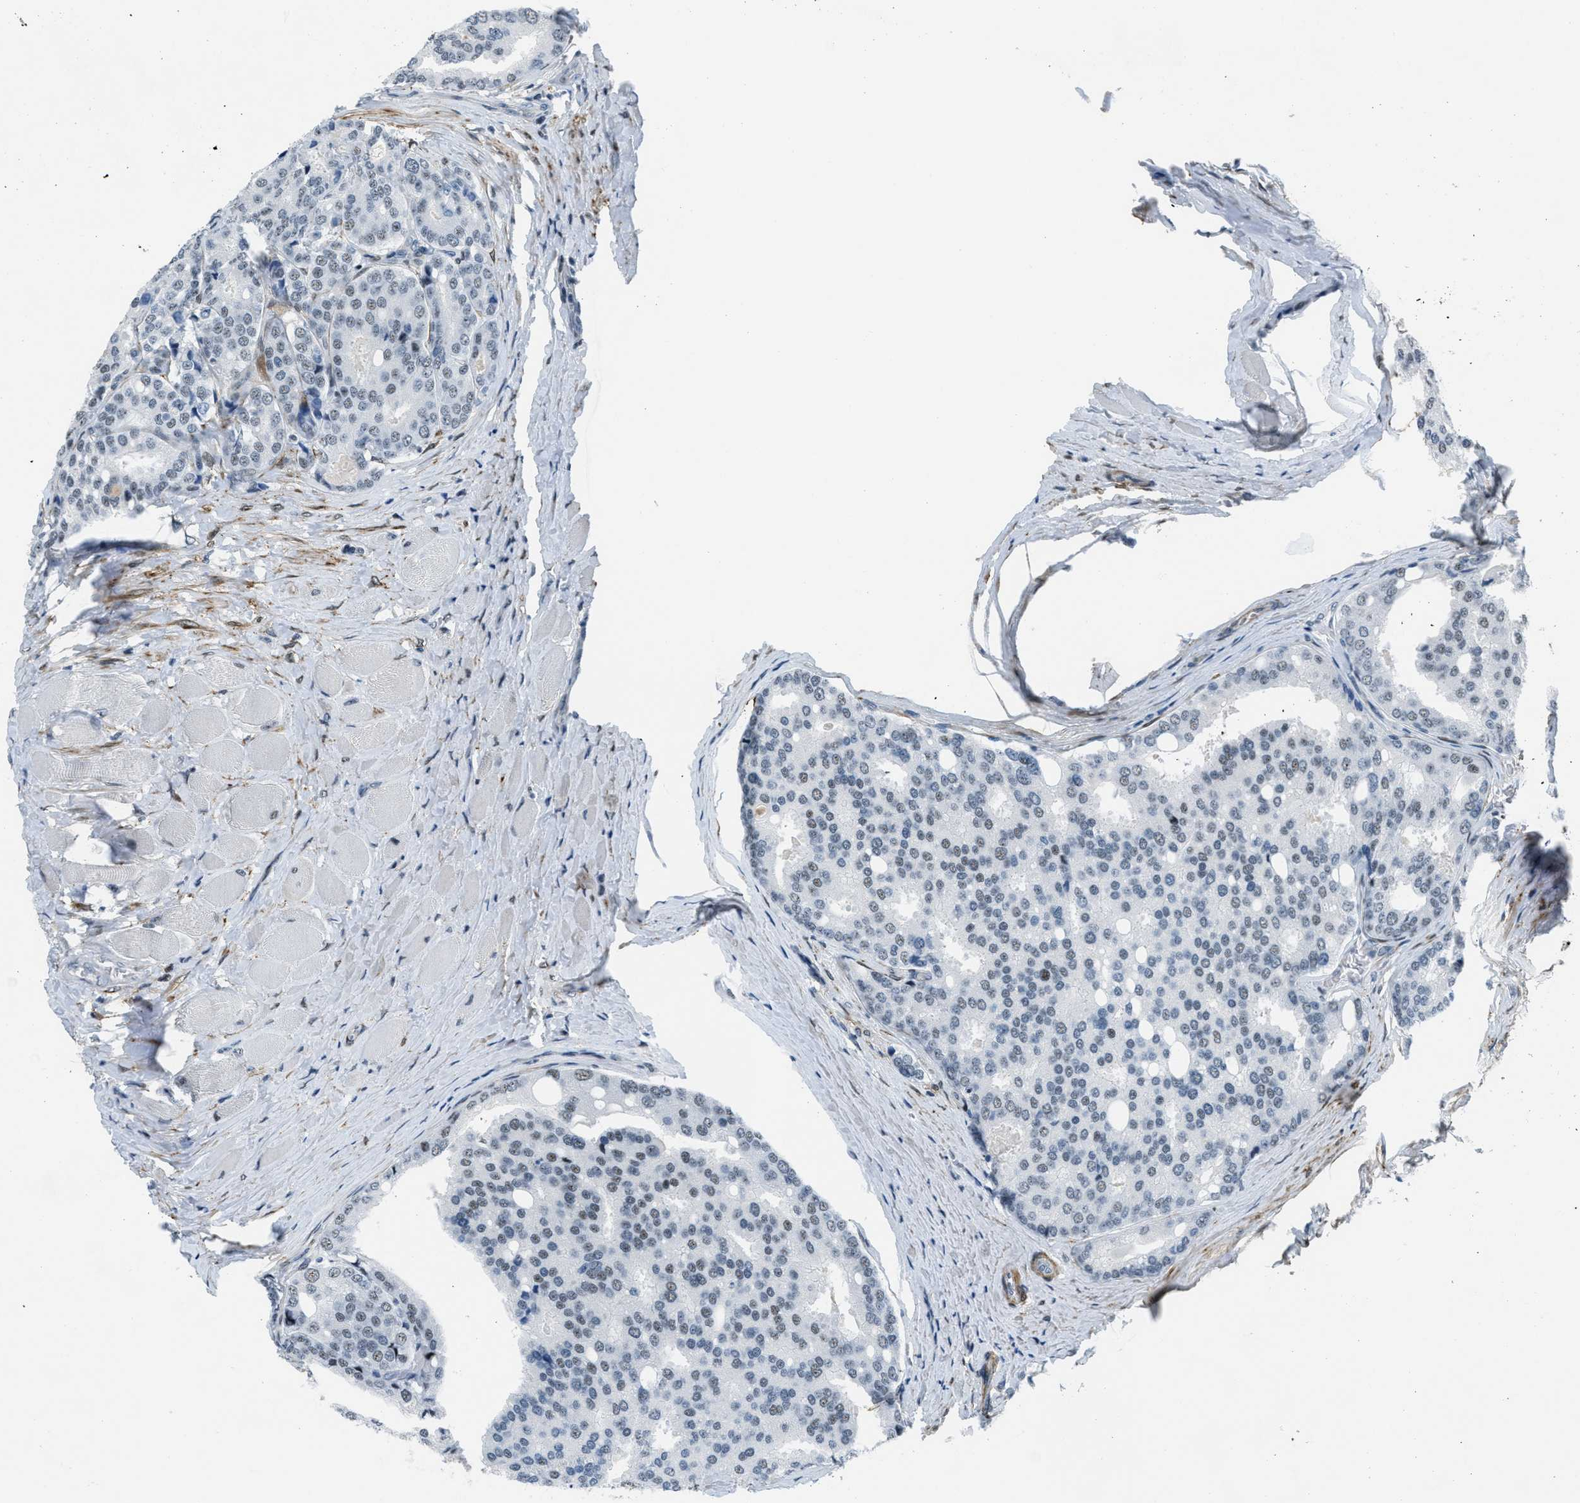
{"staining": {"intensity": "weak", "quantity": "<25%", "location": "nuclear"}, "tissue": "prostate cancer", "cell_type": "Tumor cells", "image_type": "cancer", "snomed": [{"axis": "morphology", "description": "Adenocarcinoma, High grade"}, {"axis": "topography", "description": "Prostate"}], "caption": "This is an IHC image of human prostate cancer (high-grade adenocarcinoma). There is no expression in tumor cells.", "gene": "ZDHHC23", "patient": {"sex": "male", "age": 50}}